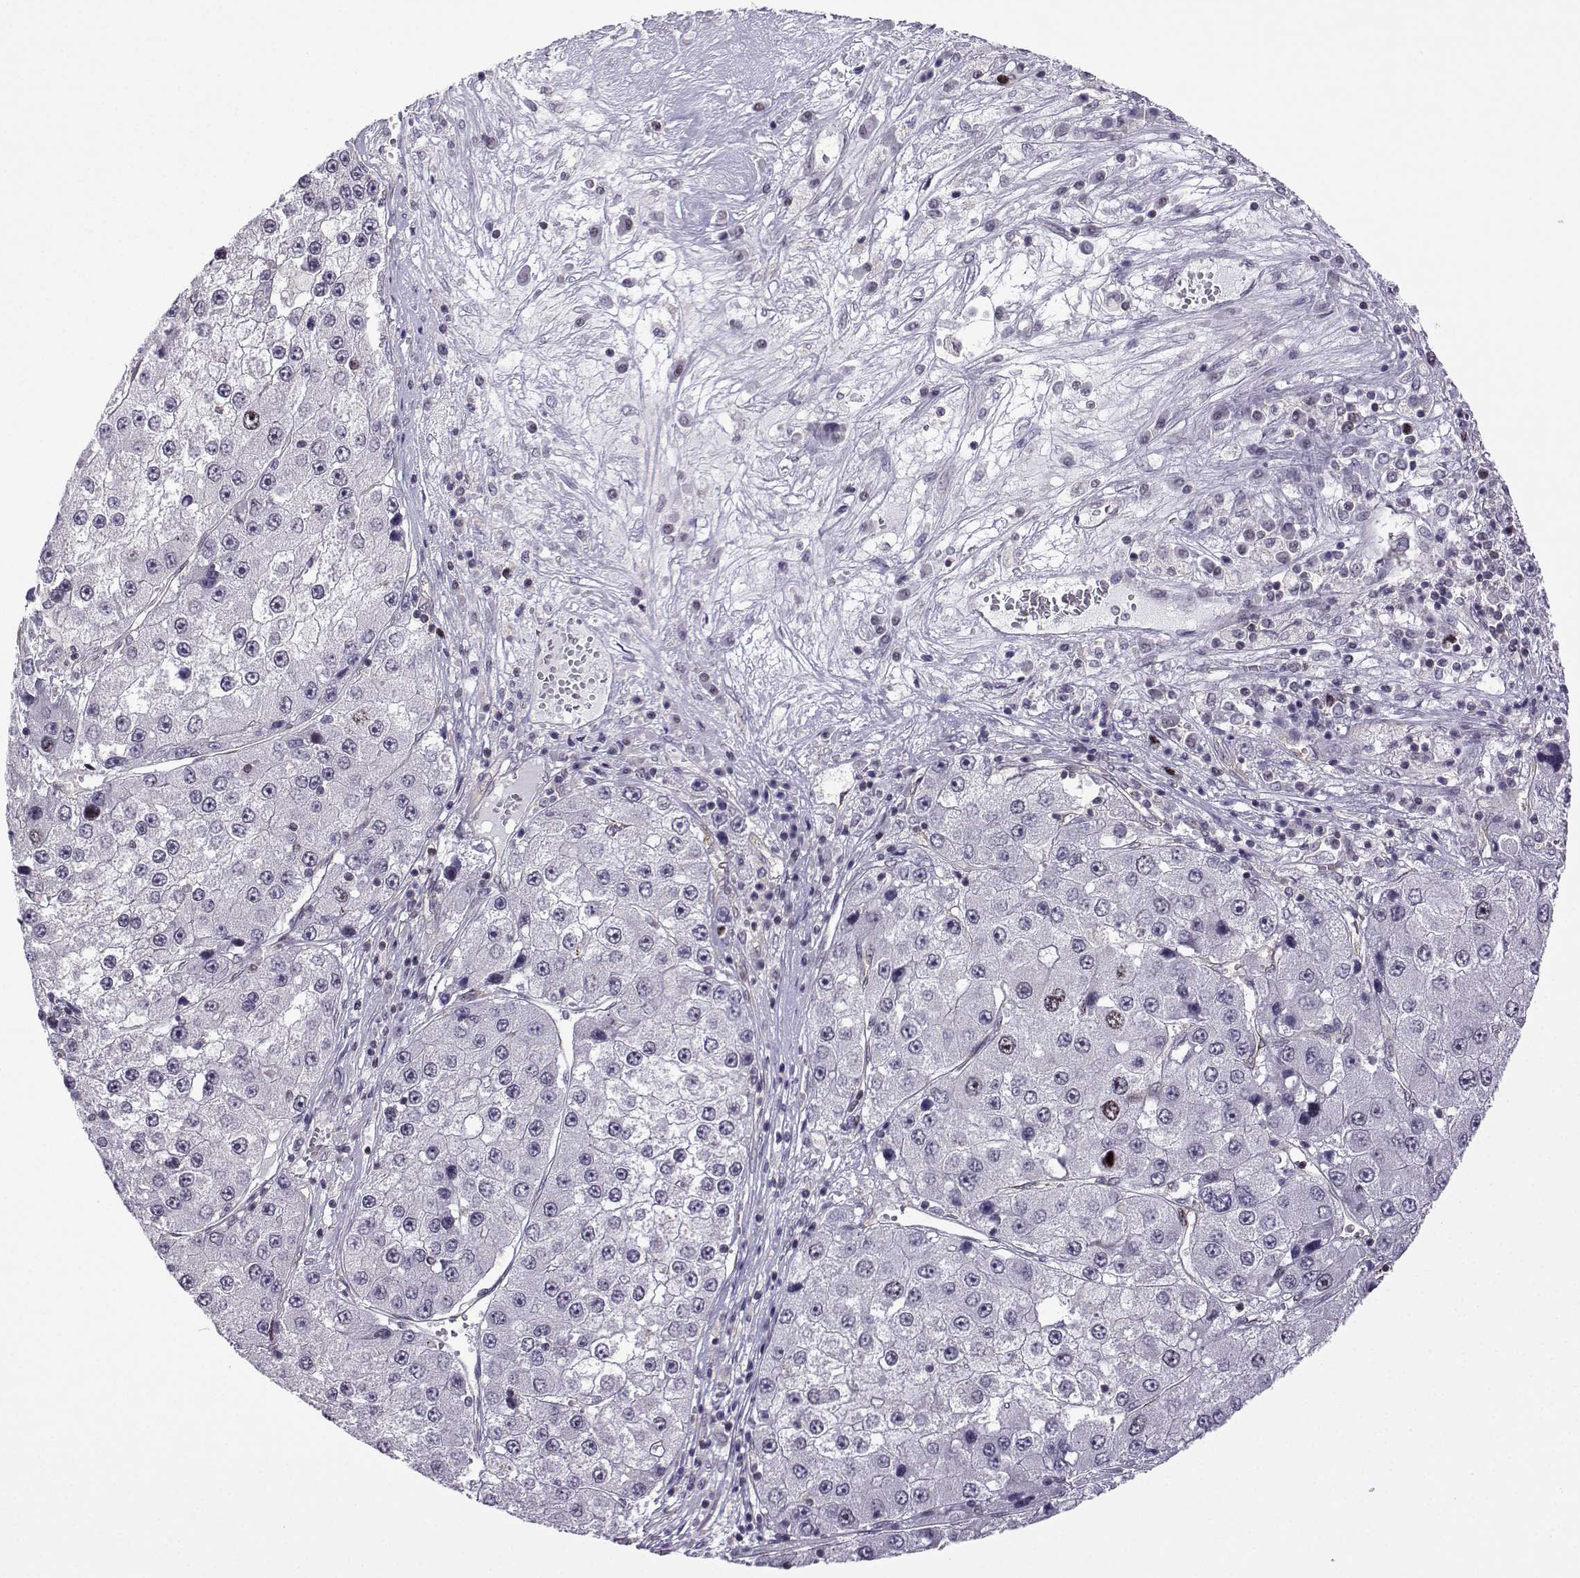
{"staining": {"intensity": "negative", "quantity": "none", "location": "none"}, "tissue": "liver cancer", "cell_type": "Tumor cells", "image_type": "cancer", "snomed": [{"axis": "morphology", "description": "Carcinoma, Hepatocellular, NOS"}, {"axis": "topography", "description": "Liver"}], "caption": "A high-resolution photomicrograph shows immunohistochemistry (IHC) staining of liver cancer, which demonstrates no significant expression in tumor cells.", "gene": "INCENP", "patient": {"sex": "female", "age": 73}}